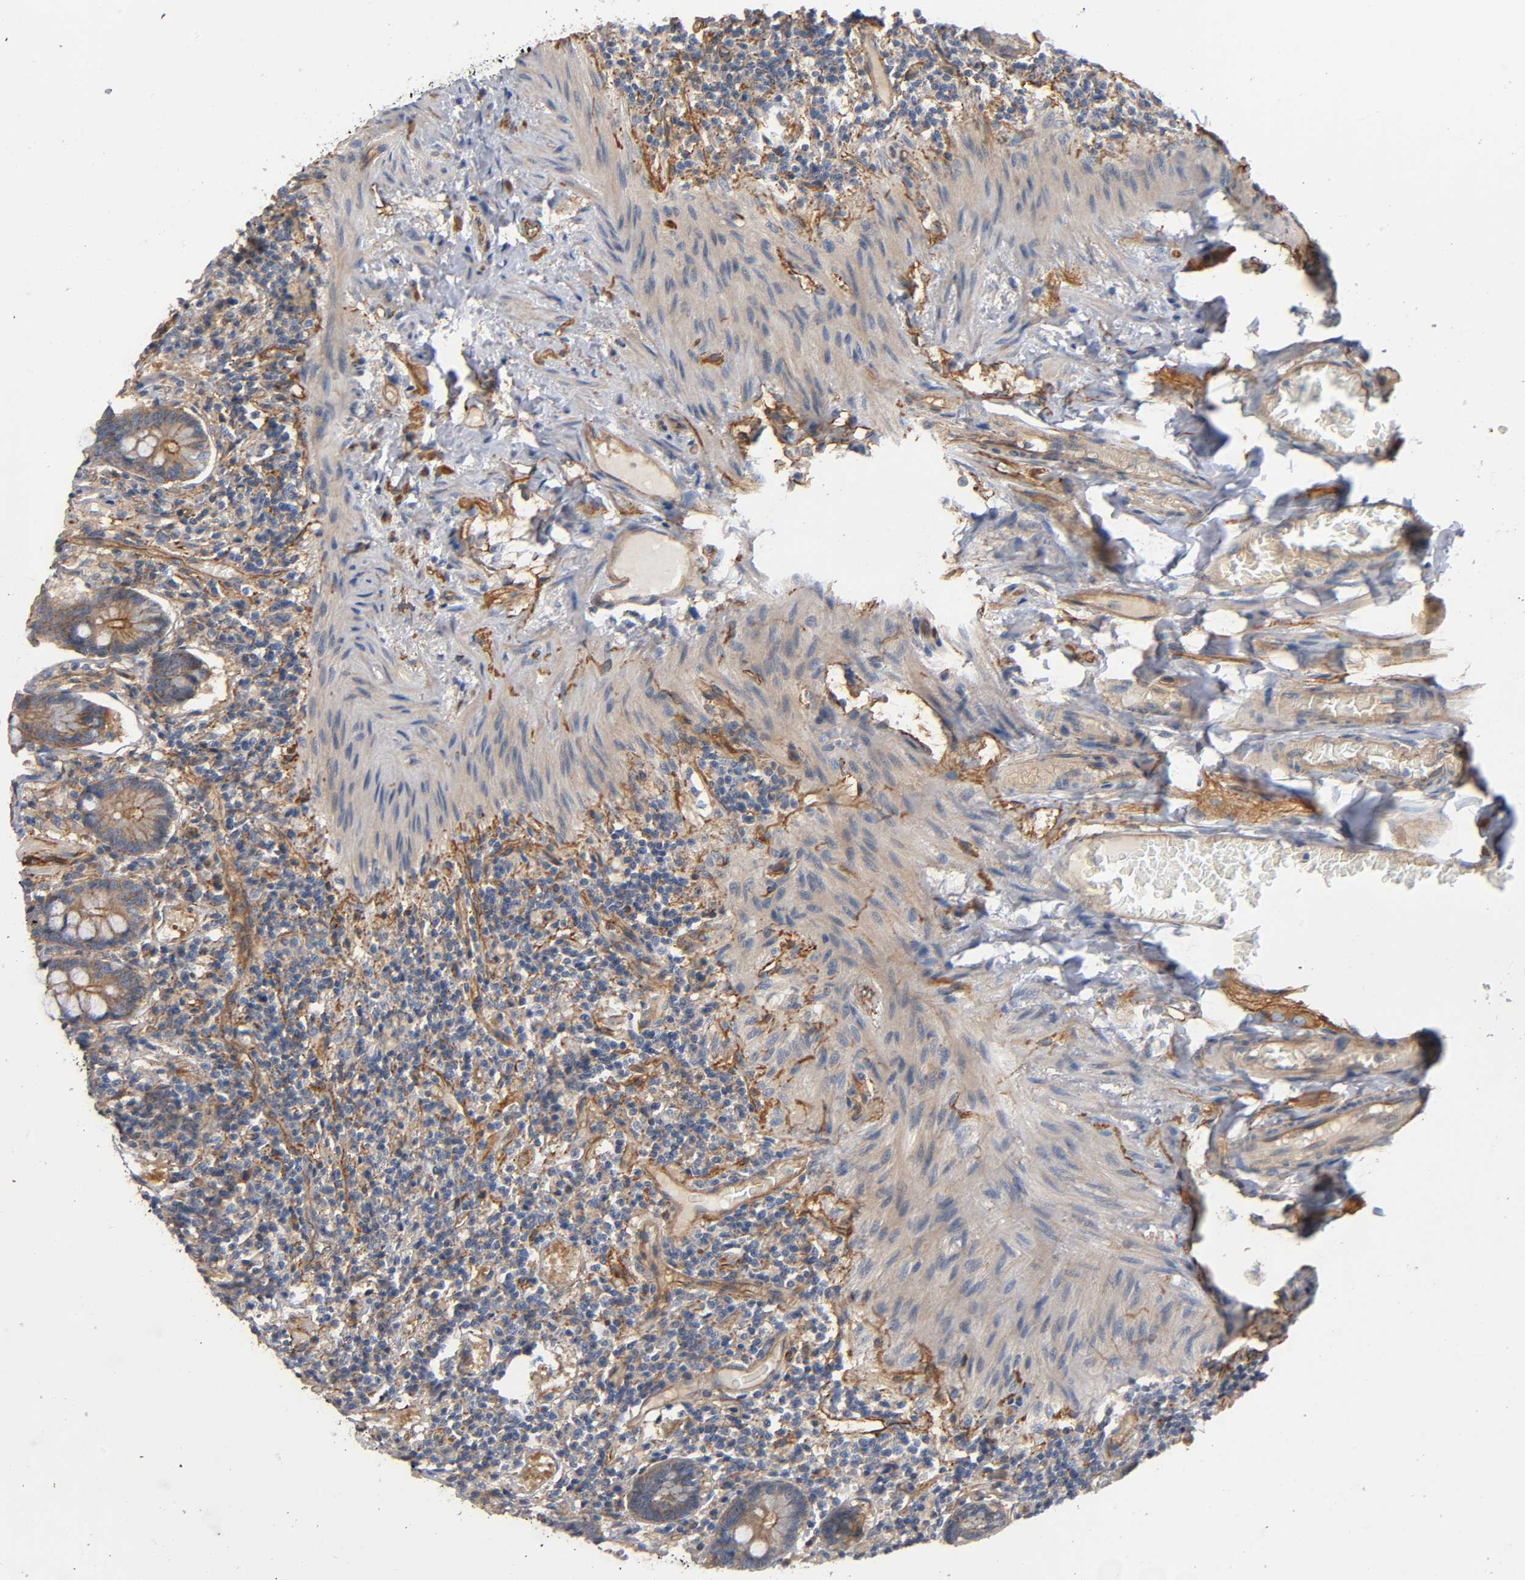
{"staining": {"intensity": "moderate", "quantity": ">75%", "location": "cytoplasmic/membranous"}, "tissue": "small intestine", "cell_type": "Glandular cells", "image_type": "normal", "snomed": [{"axis": "morphology", "description": "Normal tissue, NOS"}, {"axis": "topography", "description": "Small intestine"}], "caption": "Glandular cells demonstrate moderate cytoplasmic/membranous staining in approximately >75% of cells in normal small intestine.", "gene": "MARS1", "patient": {"sex": "male", "age": 41}}